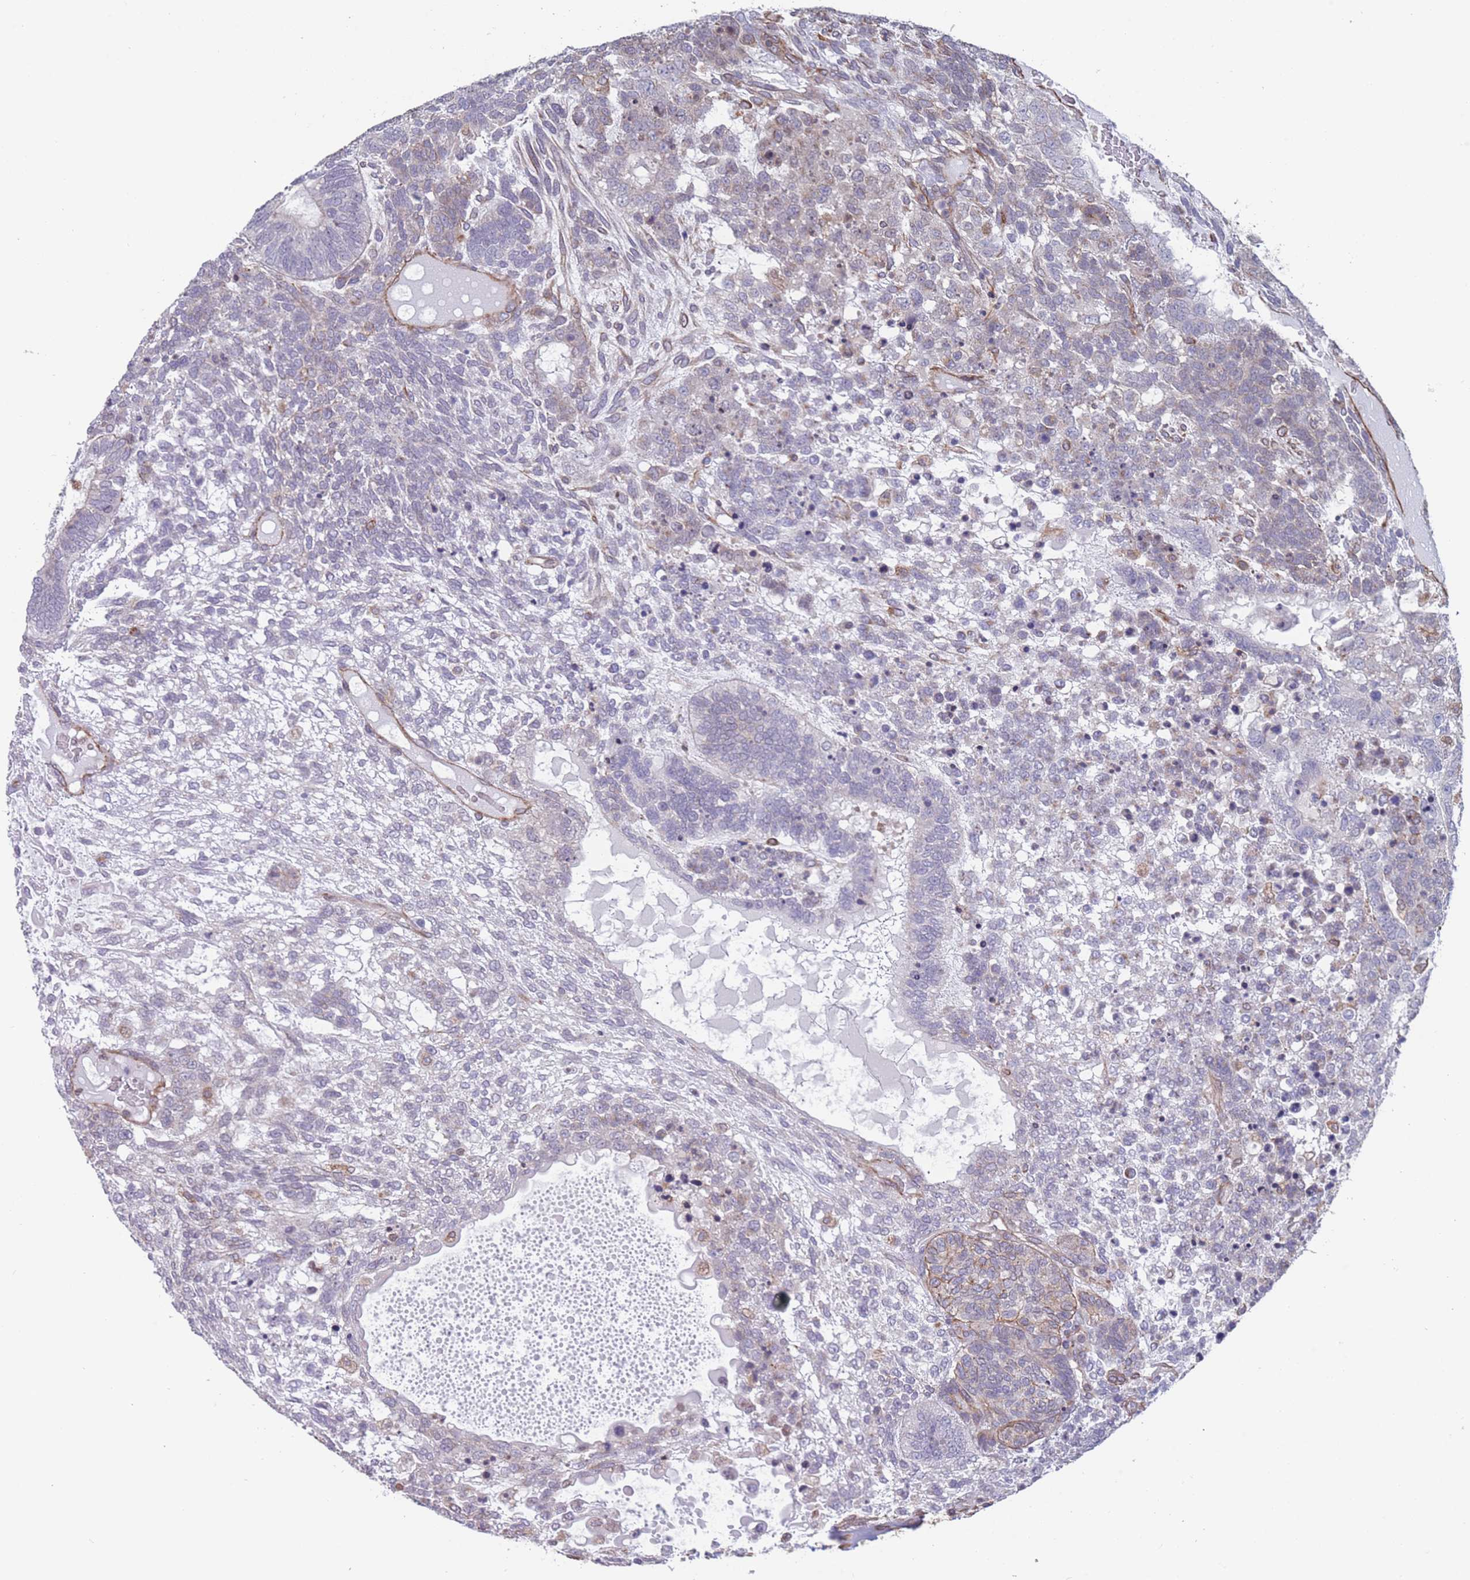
{"staining": {"intensity": "negative", "quantity": "none", "location": "none"}, "tissue": "testis cancer", "cell_type": "Tumor cells", "image_type": "cancer", "snomed": [{"axis": "morphology", "description": "Carcinoma, Embryonal, NOS"}, {"axis": "topography", "description": "Testis"}], "caption": "This image is of testis cancer (embryonal carcinoma) stained with immunohistochemistry to label a protein in brown with the nuclei are counter-stained blue. There is no expression in tumor cells.", "gene": "SLC1A6", "patient": {"sex": "male", "age": 23}}